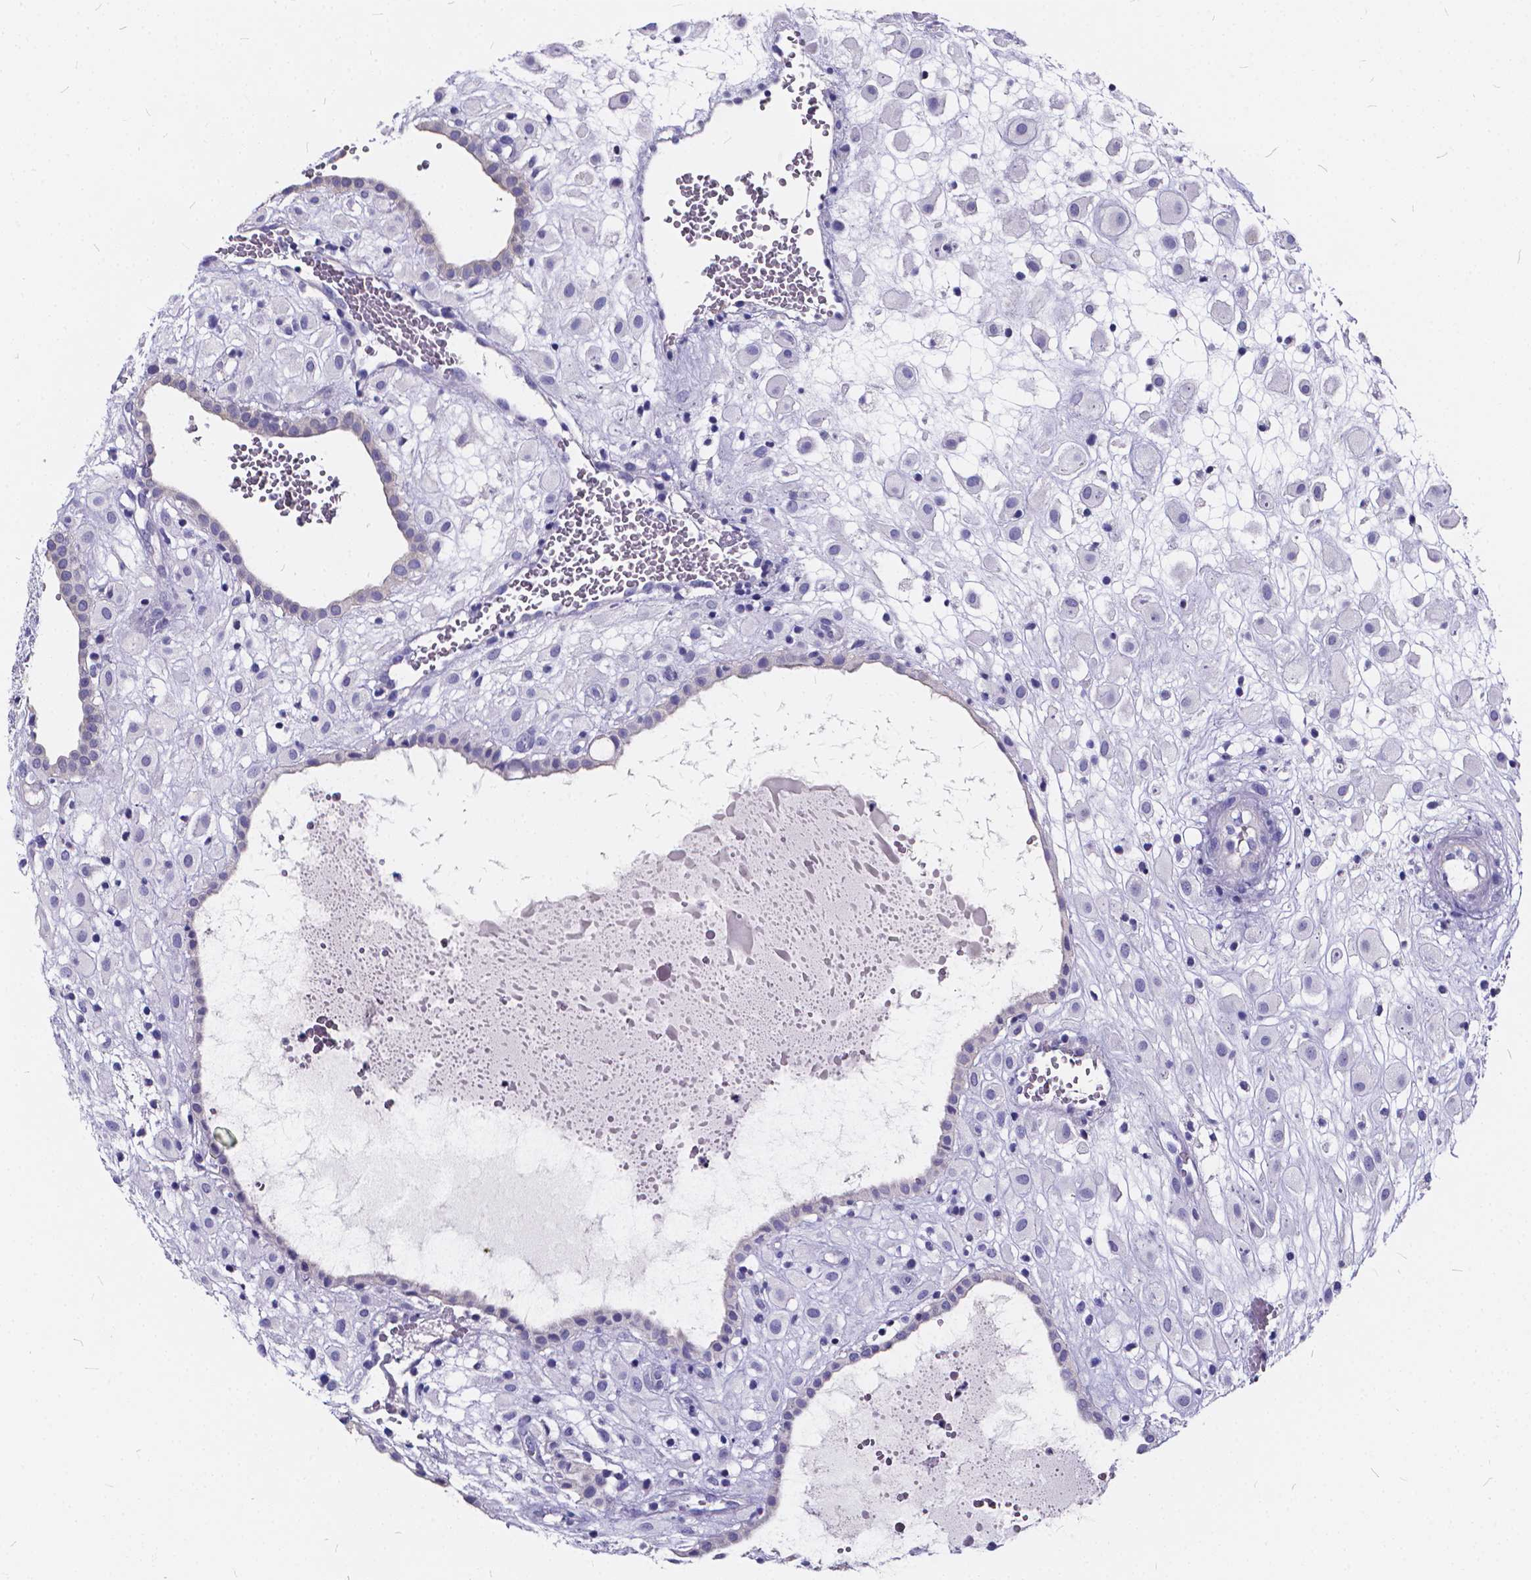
{"staining": {"intensity": "negative", "quantity": "none", "location": "none"}, "tissue": "placenta", "cell_type": "Decidual cells", "image_type": "normal", "snomed": [{"axis": "morphology", "description": "Normal tissue, NOS"}, {"axis": "topography", "description": "Placenta"}], "caption": "A high-resolution histopathology image shows immunohistochemistry (IHC) staining of benign placenta, which displays no significant positivity in decidual cells.", "gene": "SPEF2", "patient": {"sex": "female", "age": 24}}